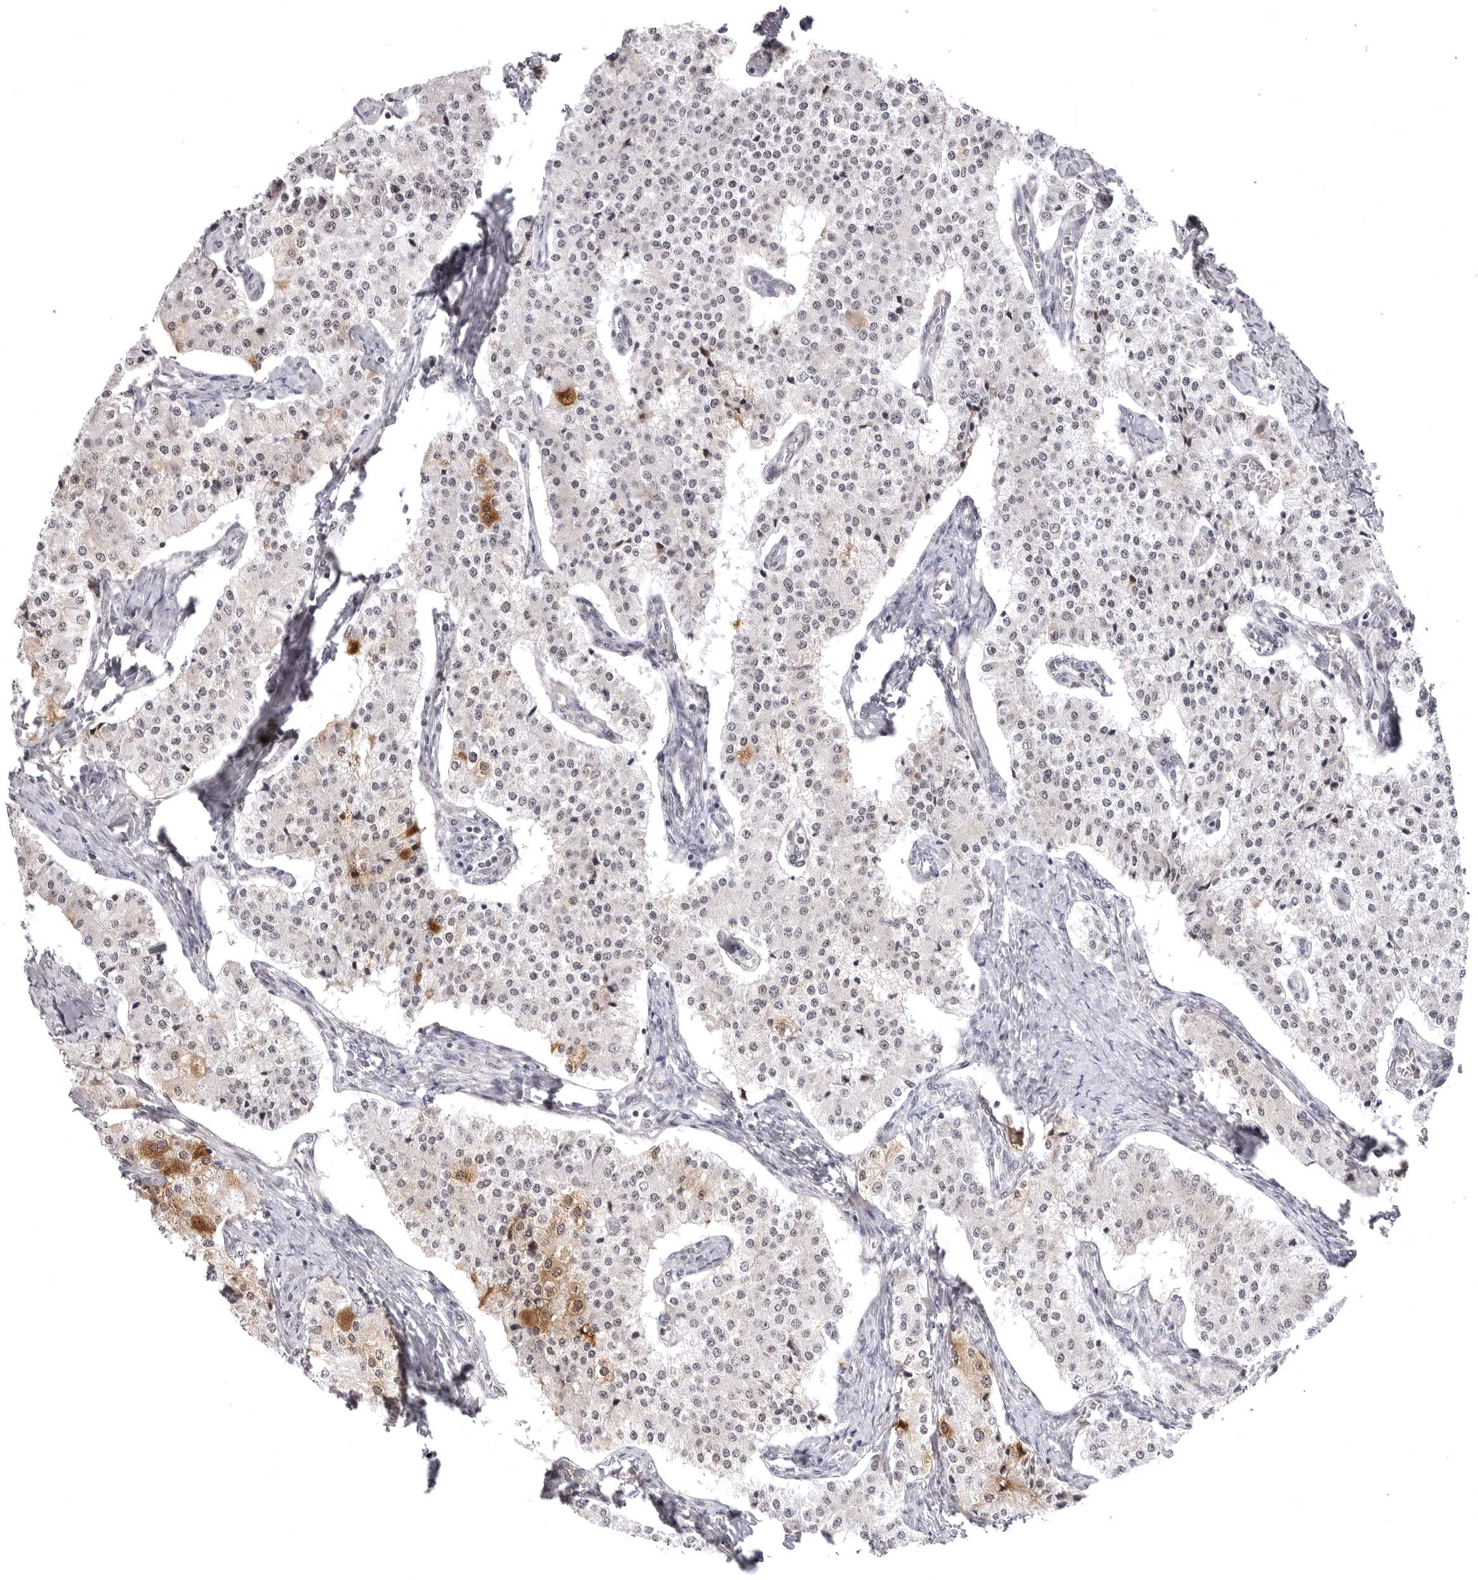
{"staining": {"intensity": "moderate", "quantity": "25%-75%", "location": "cytoplasmic/membranous,nuclear"}, "tissue": "carcinoid", "cell_type": "Tumor cells", "image_type": "cancer", "snomed": [{"axis": "morphology", "description": "Carcinoid, malignant, NOS"}, {"axis": "topography", "description": "Colon"}], "caption": "Immunohistochemistry (DAB (3,3'-diaminobenzidine)) staining of human carcinoid exhibits moderate cytoplasmic/membranous and nuclear protein staining in approximately 25%-75% of tumor cells.", "gene": "PHF3", "patient": {"sex": "female", "age": 52}}